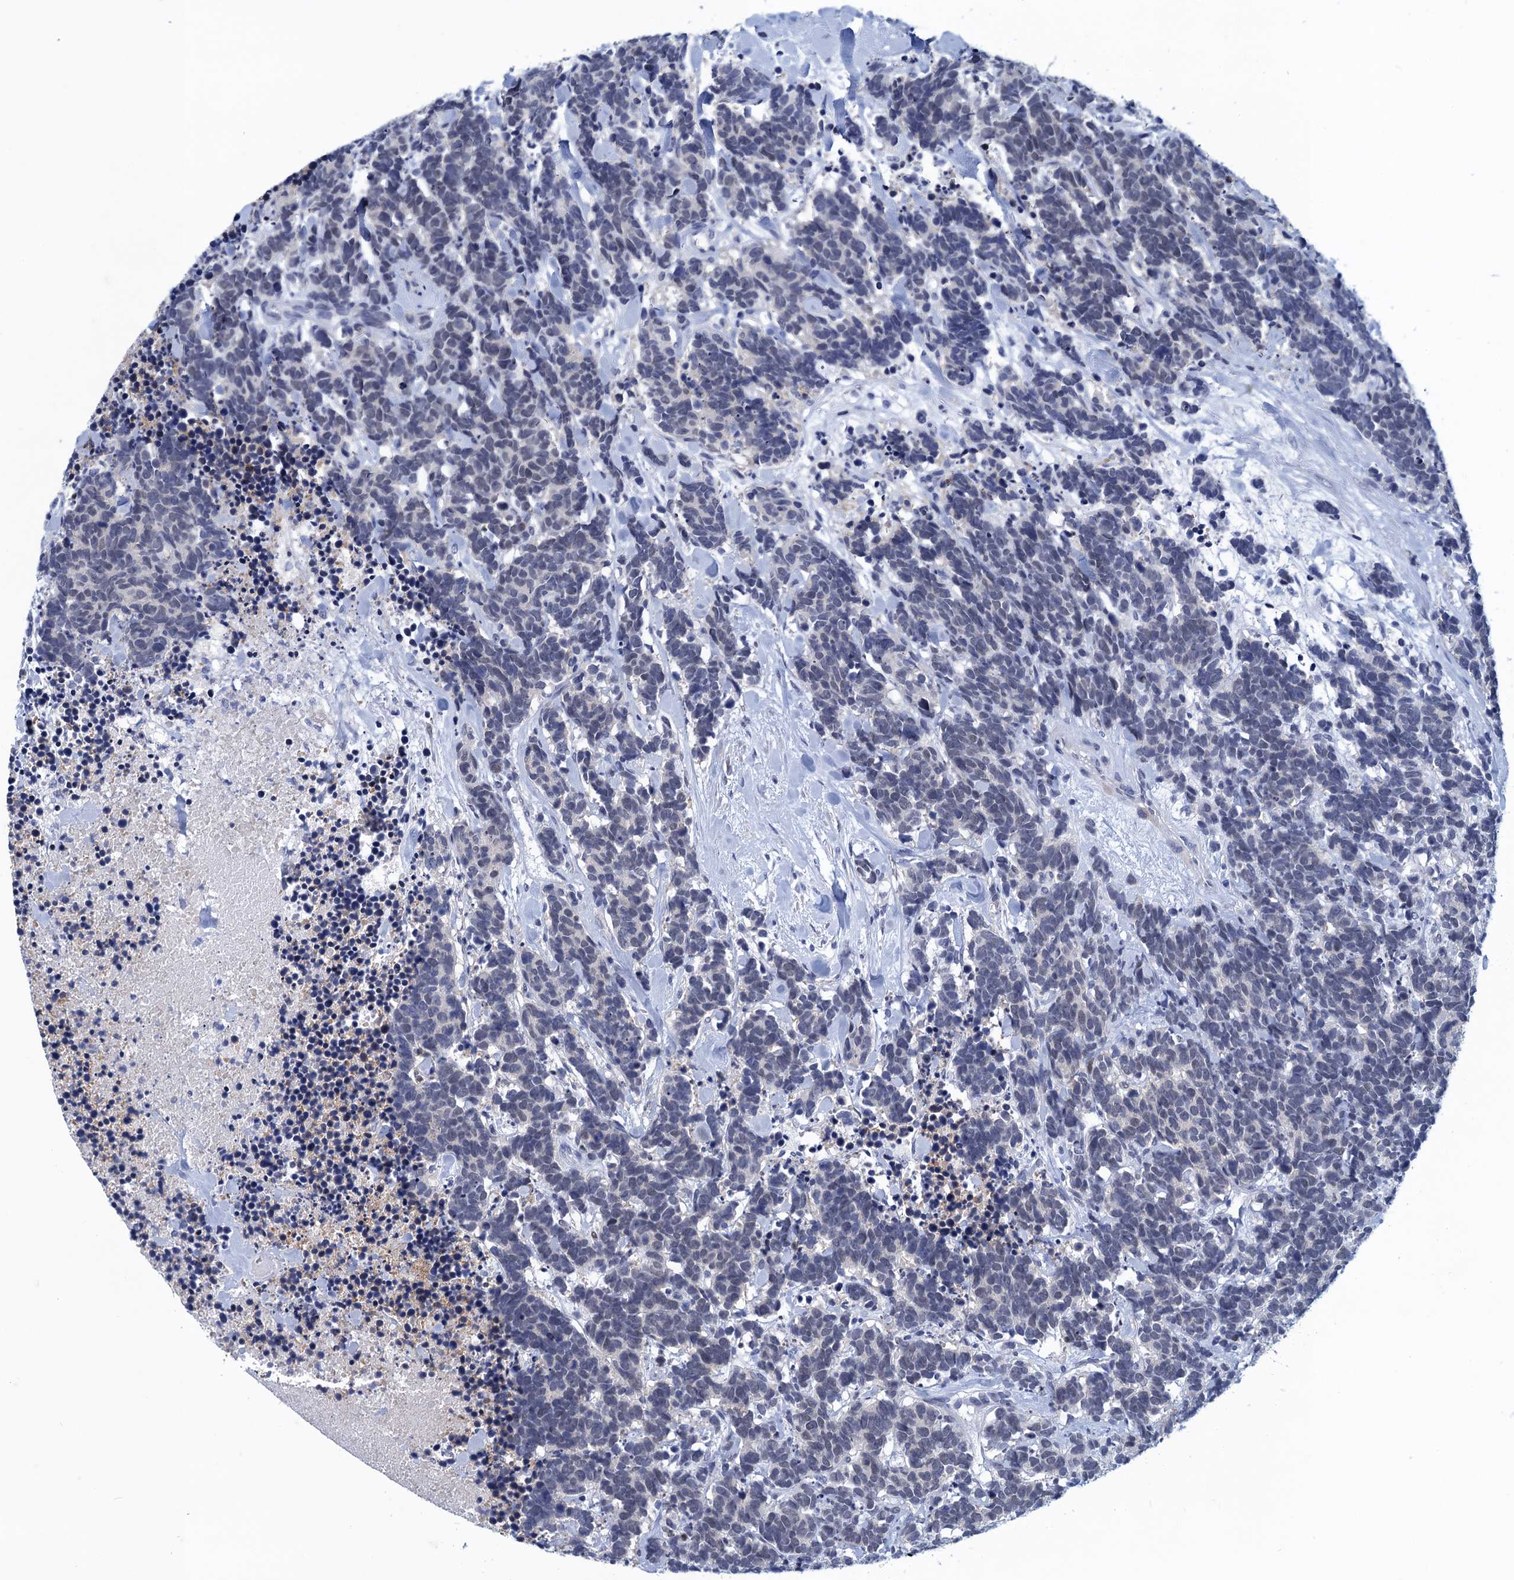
{"staining": {"intensity": "negative", "quantity": "none", "location": "none"}, "tissue": "carcinoid", "cell_type": "Tumor cells", "image_type": "cancer", "snomed": [{"axis": "morphology", "description": "Carcinoma, NOS"}, {"axis": "morphology", "description": "Carcinoid, malignant, NOS"}, {"axis": "topography", "description": "Prostate"}], "caption": "Tumor cells are negative for protein expression in human malignant carcinoid.", "gene": "GINS3", "patient": {"sex": "male", "age": 57}}